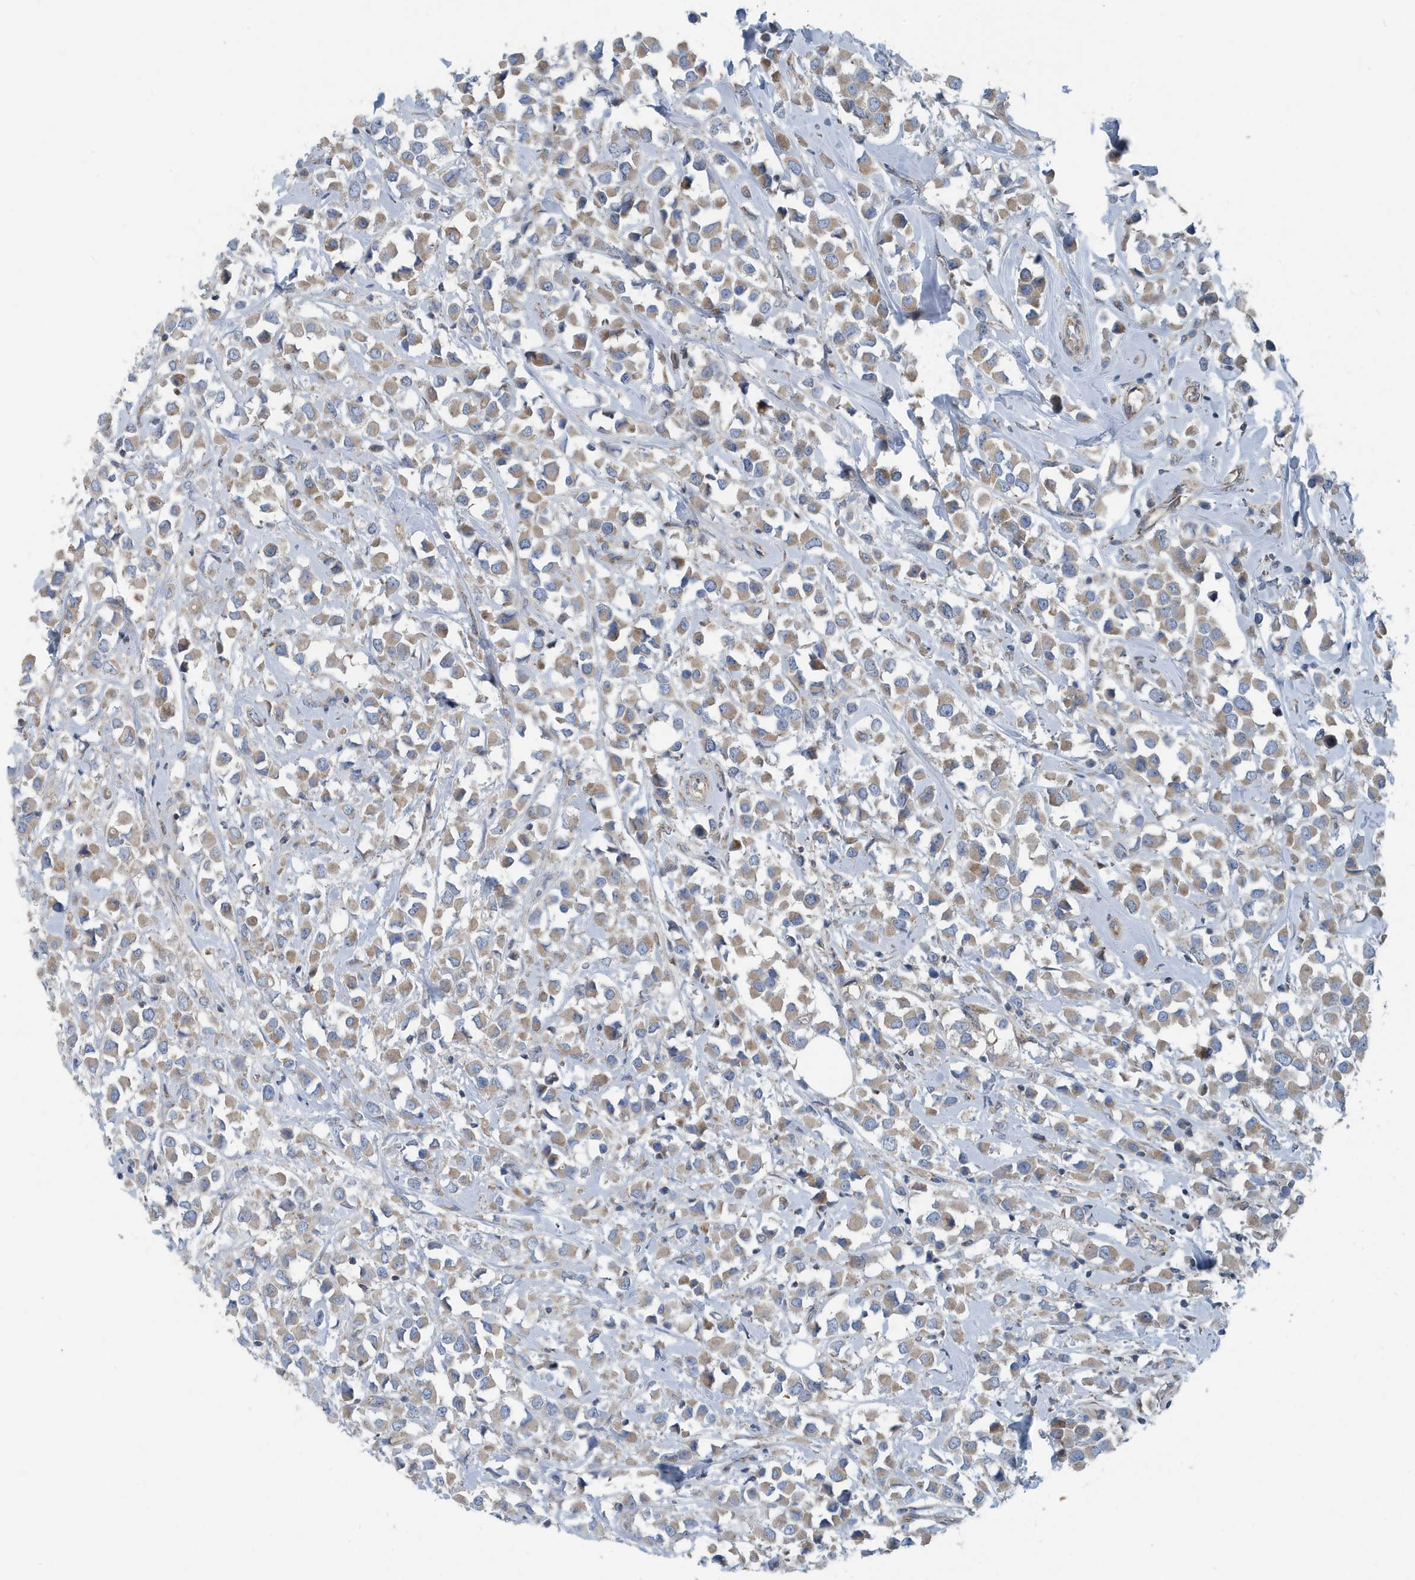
{"staining": {"intensity": "moderate", "quantity": ">75%", "location": "cytoplasmic/membranous"}, "tissue": "breast cancer", "cell_type": "Tumor cells", "image_type": "cancer", "snomed": [{"axis": "morphology", "description": "Duct carcinoma"}, {"axis": "topography", "description": "Breast"}], "caption": "Immunohistochemistry (IHC) image of neoplastic tissue: breast invasive ductal carcinoma stained using immunohistochemistry (IHC) exhibits medium levels of moderate protein expression localized specifically in the cytoplasmic/membranous of tumor cells, appearing as a cytoplasmic/membranous brown color.", "gene": "PPM1M", "patient": {"sex": "female", "age": 61}}